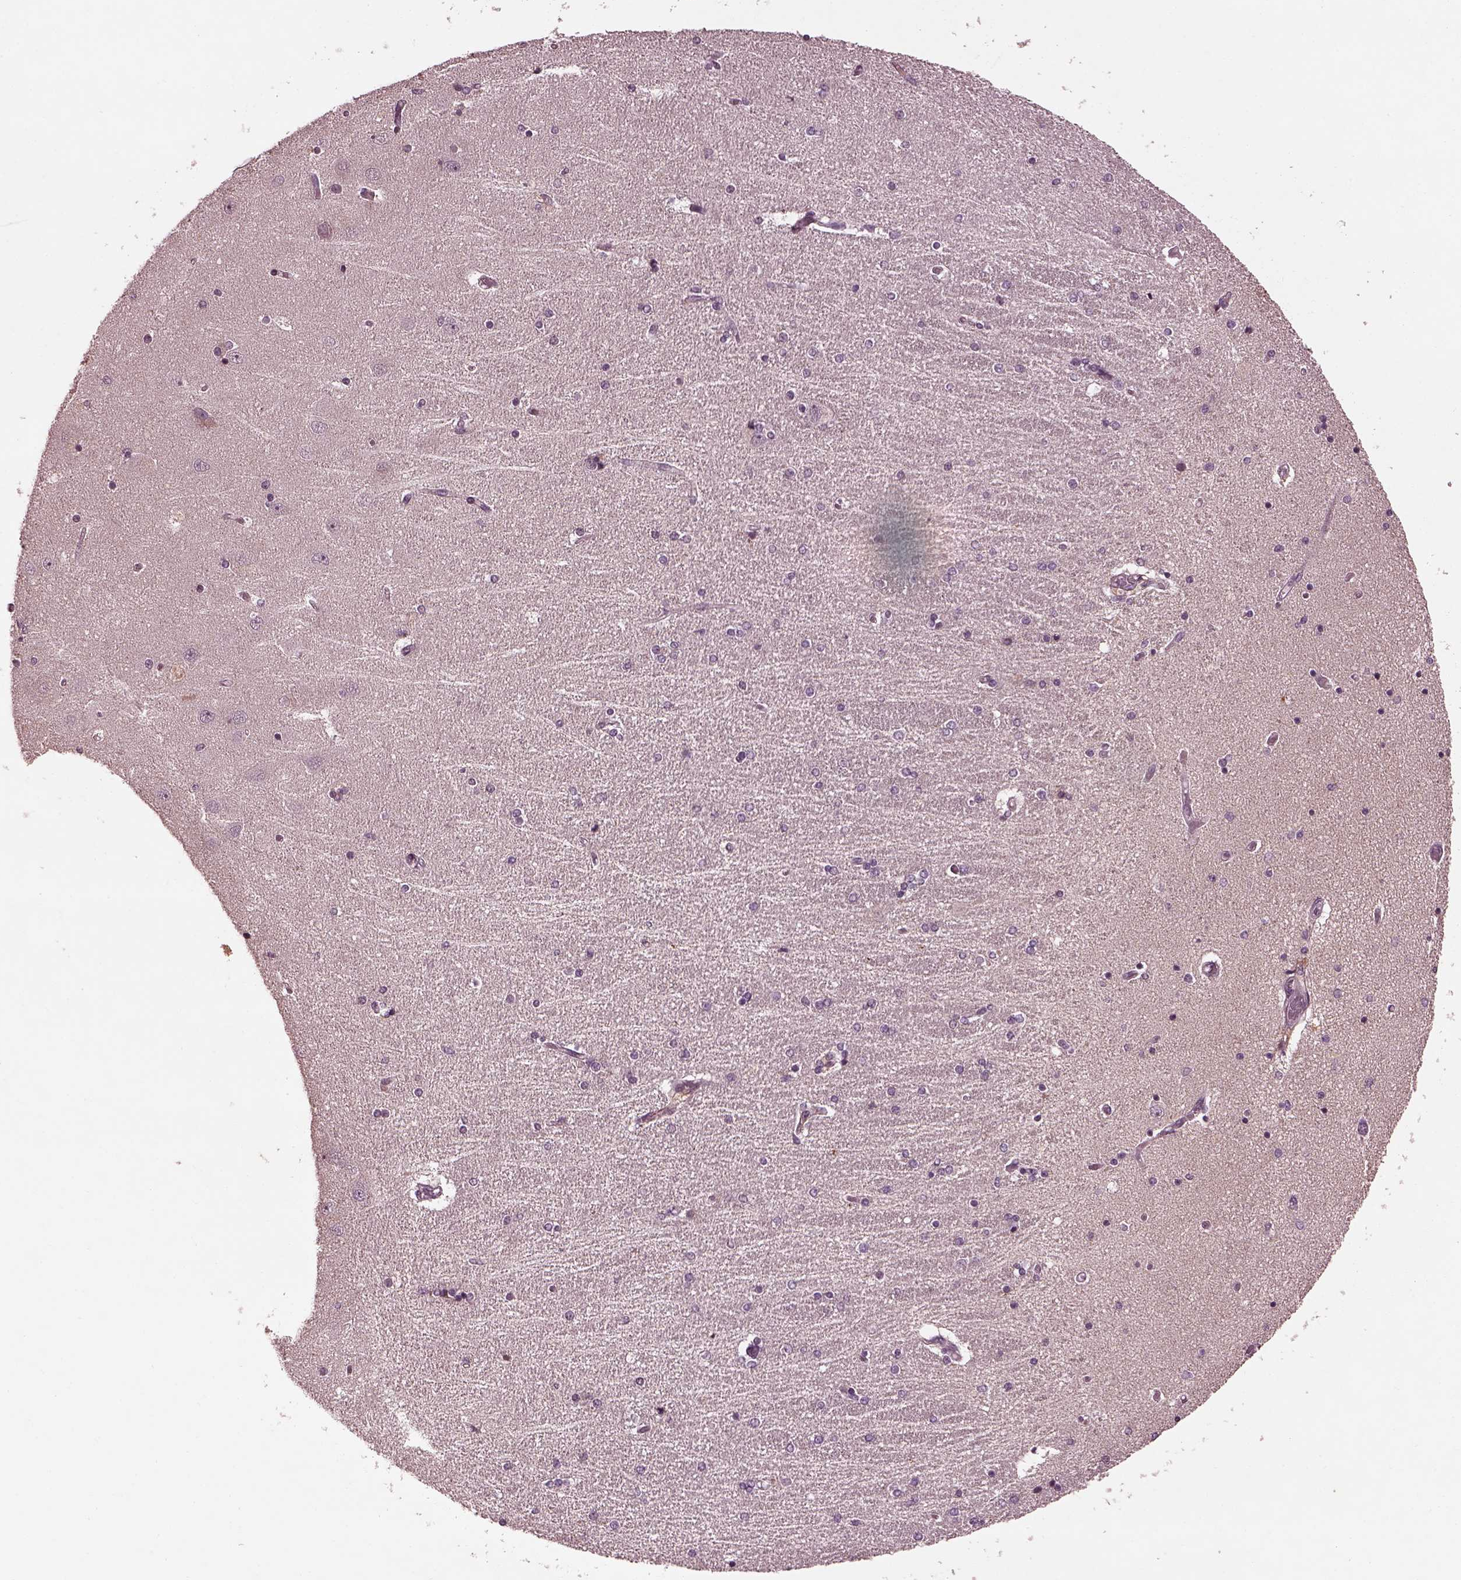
{"staining": {"intensity": "weak", "quantity": "<25%", "location": "cytoplasmic/membranous"}, "tissue": "hippocampus", "cell_type": "Glial cells", "image_type": "normal", "snomed": [{"axis": "morphology", "description": "Normal tissue, NOS"}, {"axis": "topography", "description": "Hippocampus"}], "caption": "Immunohistochemistry micrograph of benign hippocampus stained for a protein (brown), which reveals no expression in glial cells.", "gene": "EFEMP1", "patient": {"sex": "female", "age": 54}}